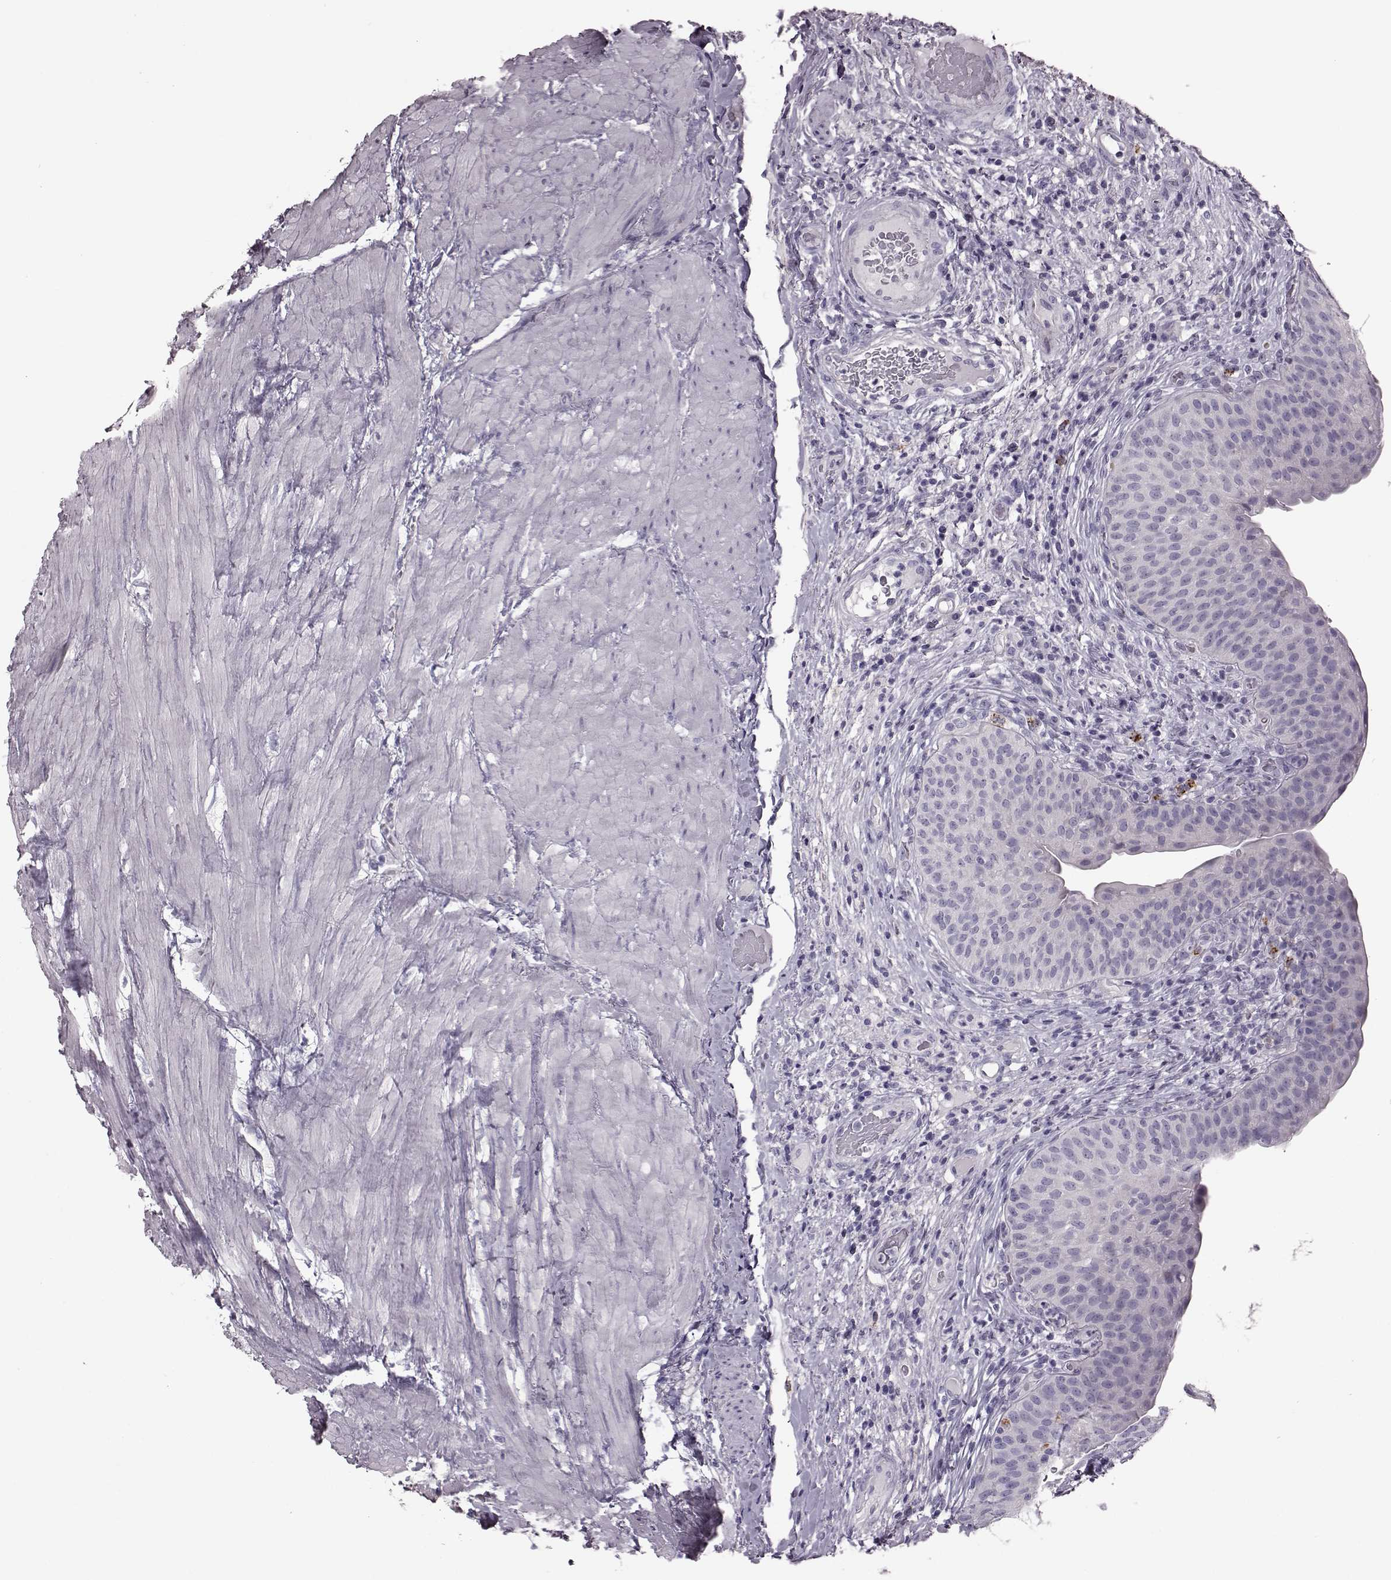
{"staining": {"intensity": "negative", "quantity": "none", "location": "none"}, "tissue": "urinary bladder", "cell_type": "Urothelial cells", "image_type": "normal", "snomed": [{"axis": "morphology", "description": "Normal tissue, NOS"}, {"axis": "topography", "description": "Urinary bladder"}], "caption": "Immunohistochemistry of unremarkable urinary bladder reveals no positivity in urothelial cells.", "gene": "SNTG1", "patient": {"sex": "male", "age": 66}}